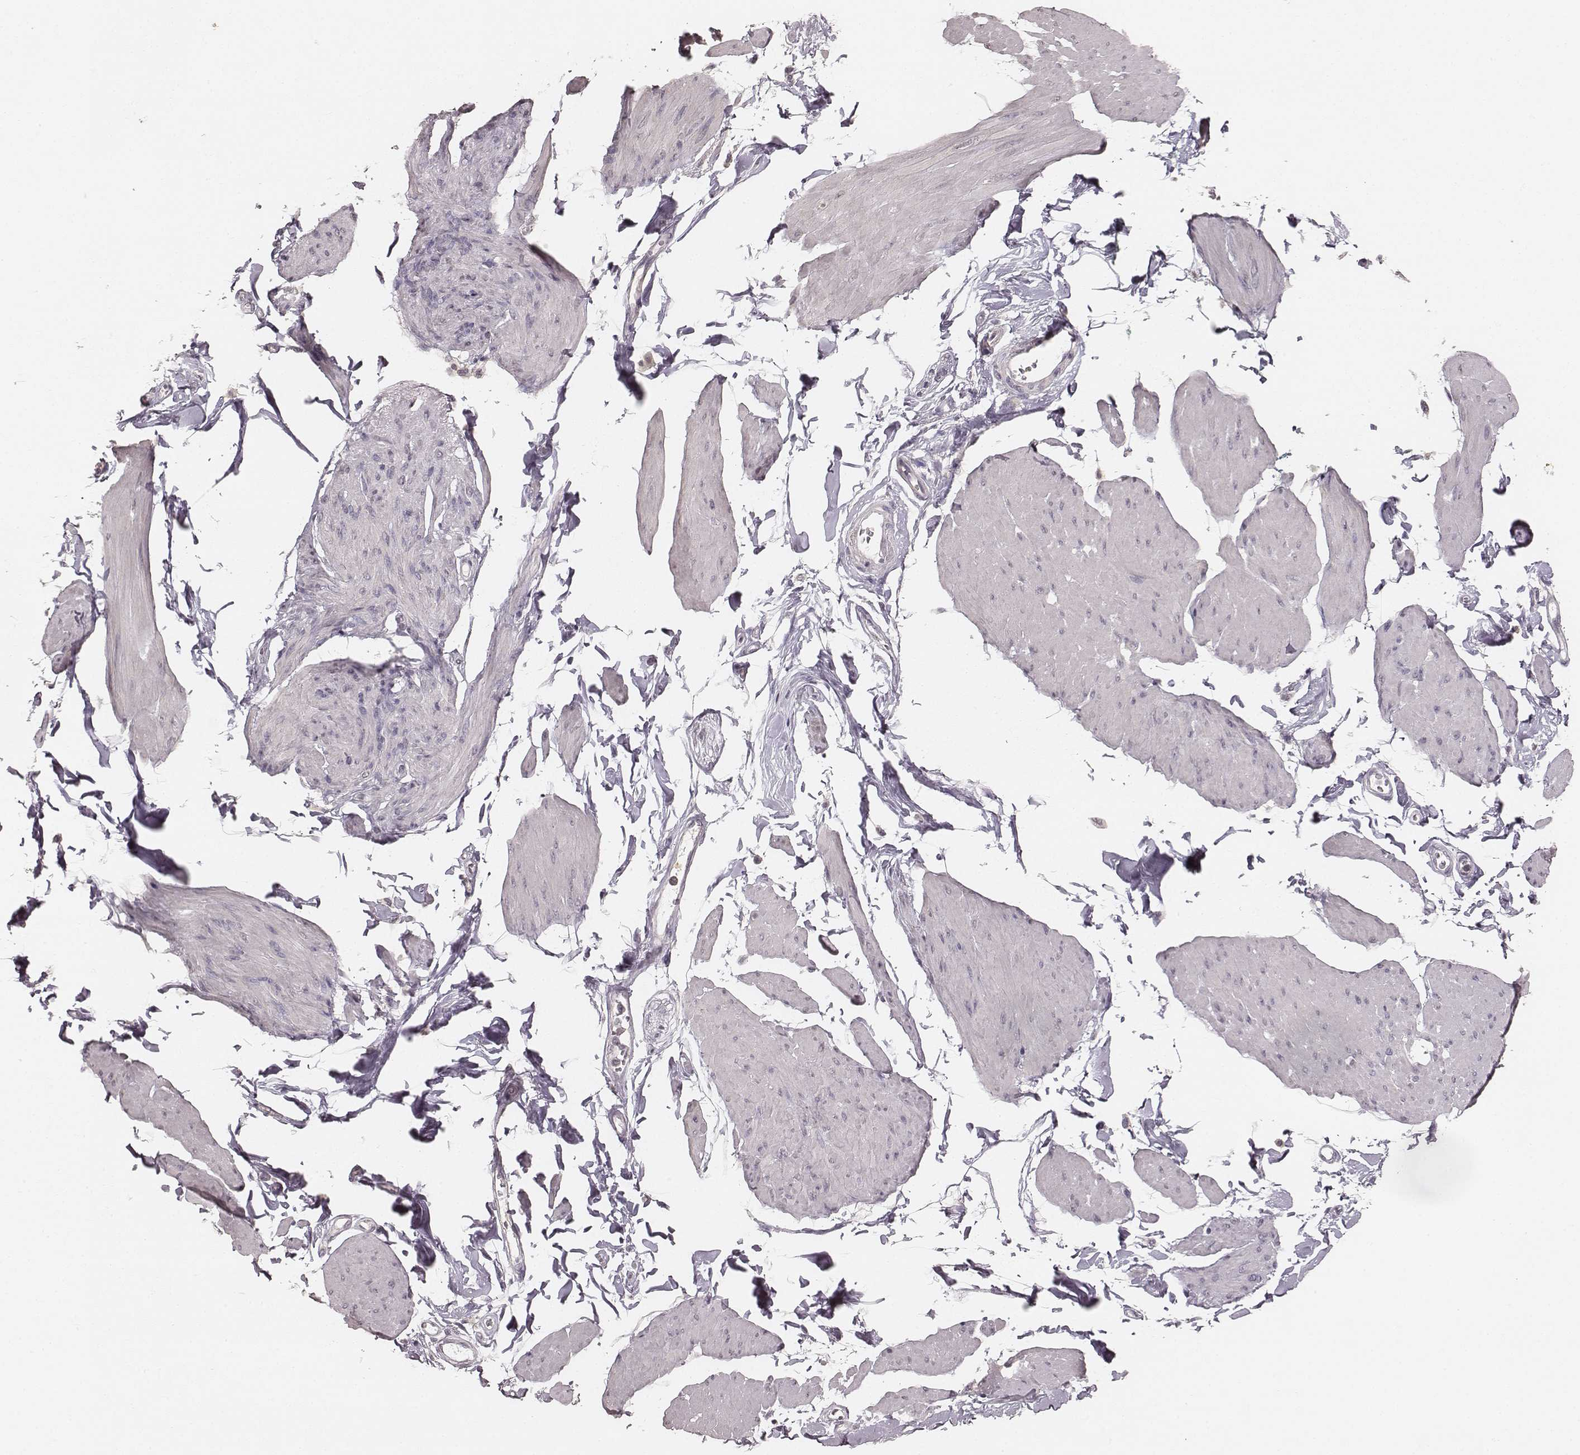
{"staining": {"intensity": "negative", "quantity": "none", "location": "none"}, "tissue": "smooth muscle", "cell_type": "Smooth muscle cells", "image_type": "normal", "snomed": [{"axis": "morphology", "description": "Normal tissue, NOS"}, {"axis": "topography", "description": "Adipose tissue"}, {"axis": "topography", "description": "Smooth muscle"}, {"axis": "topography", "description": "Peripheral nerve tissue"}], "caption": "The immunohistochemistry image has no significant staining in smooth muscle cells of smooth muscle.", "gene": "LY6K", "patient": {"sex": "male", "age": 83}}